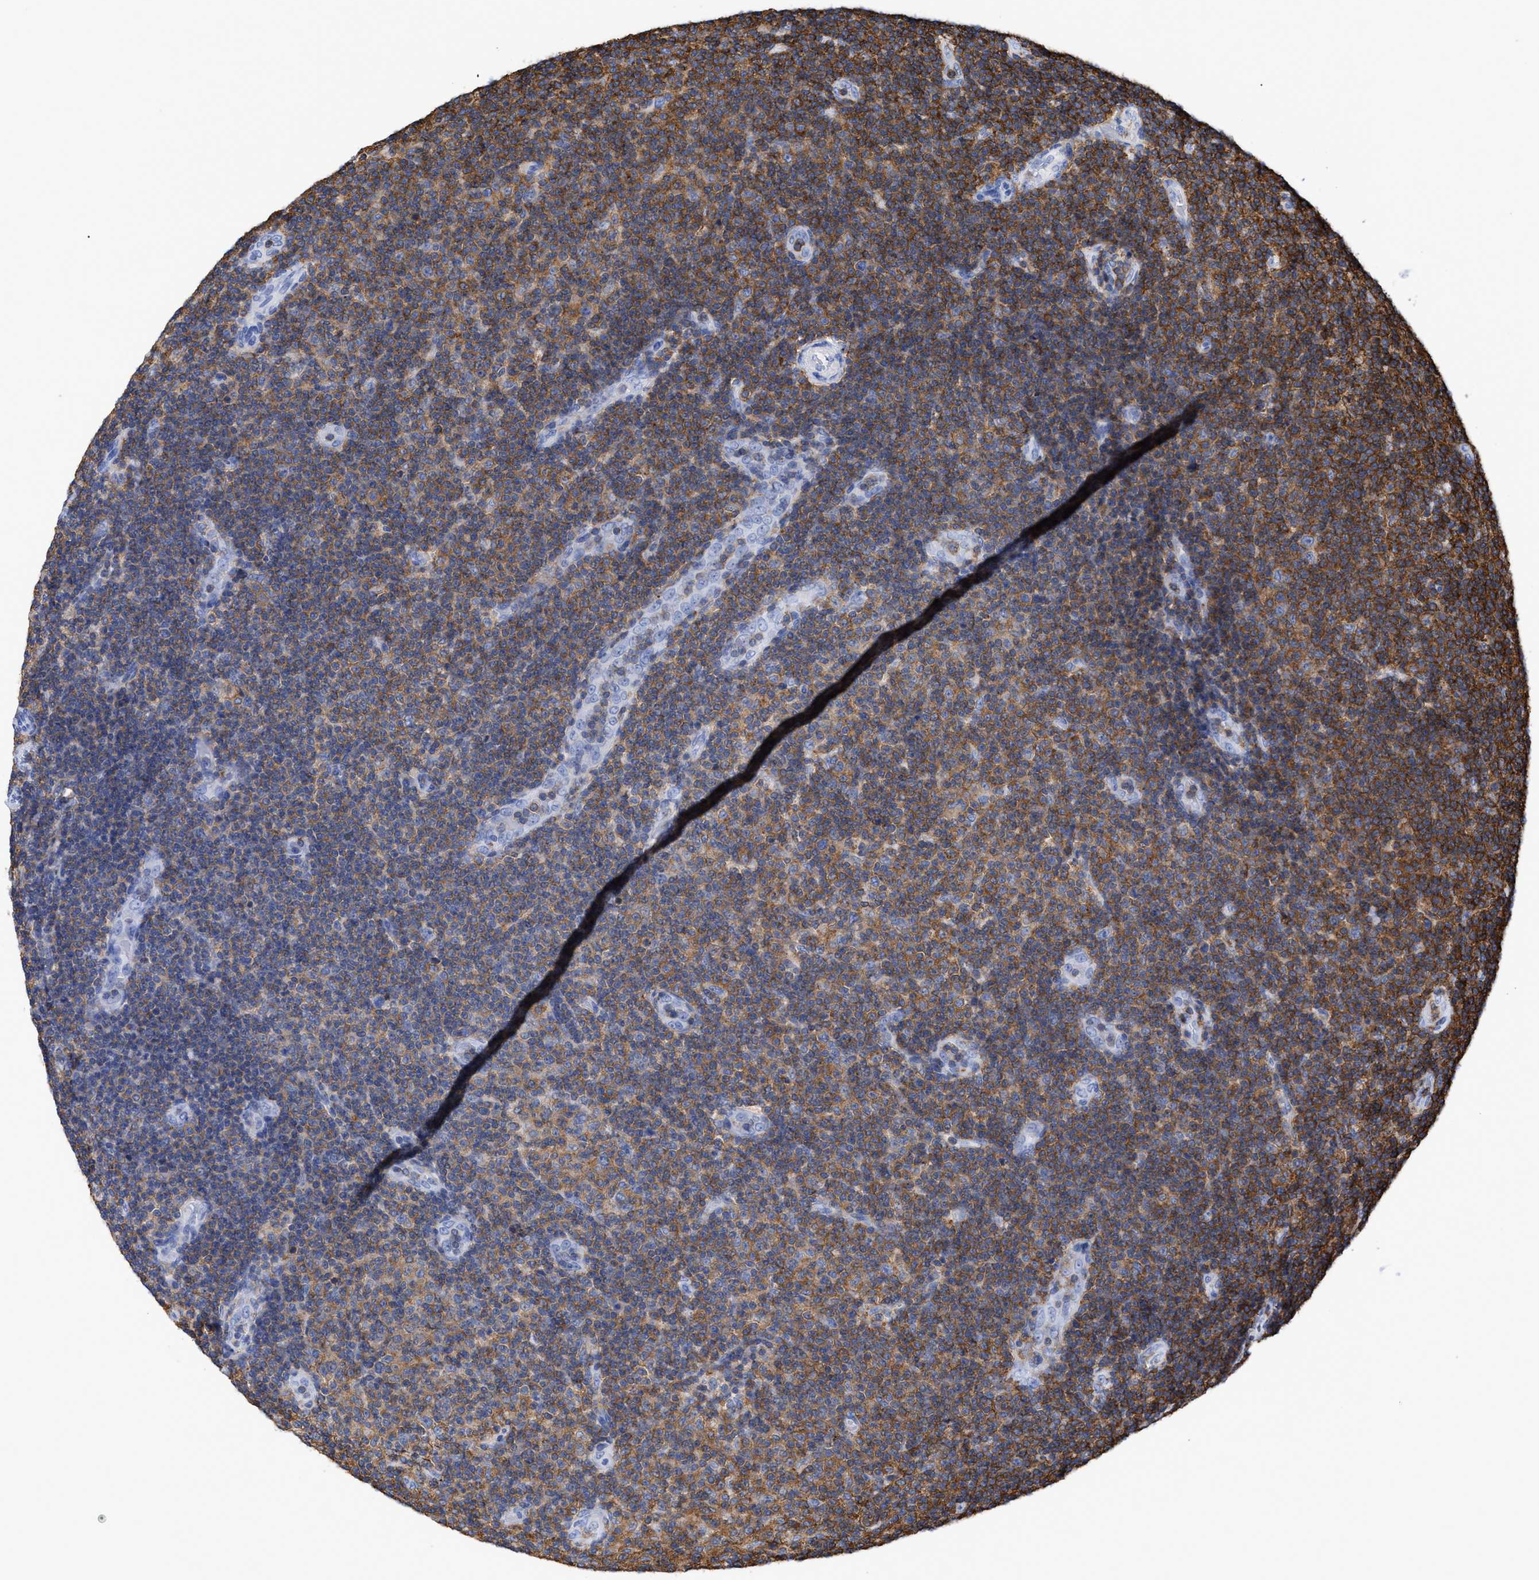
{"staining": {"intensity": "moderate", "quantity": ">75%", "location": "cytoplasmic/membranous"}, "tissue": "lymphoma", "cell_type": "Tumor cells", "image_type": "cancer", "snomed": [{"axis": "morphology", "description": "Malignant lymphoma, non-Hodgkin's type, Low grade"}, {"axis": "topography", "description": "Lymph node"}], "caption": "Protein staining of lymphoma tissue displays moderate cytoplasmic/membranous expression in about >75% of tumor cells. The staining is performed using DAB brown chromogen to label protein expression. The nuclei are counter-stained blue using hematoxylin.", "gene": "HCLS1", "patient": {"sex": "male", "age": 83}}